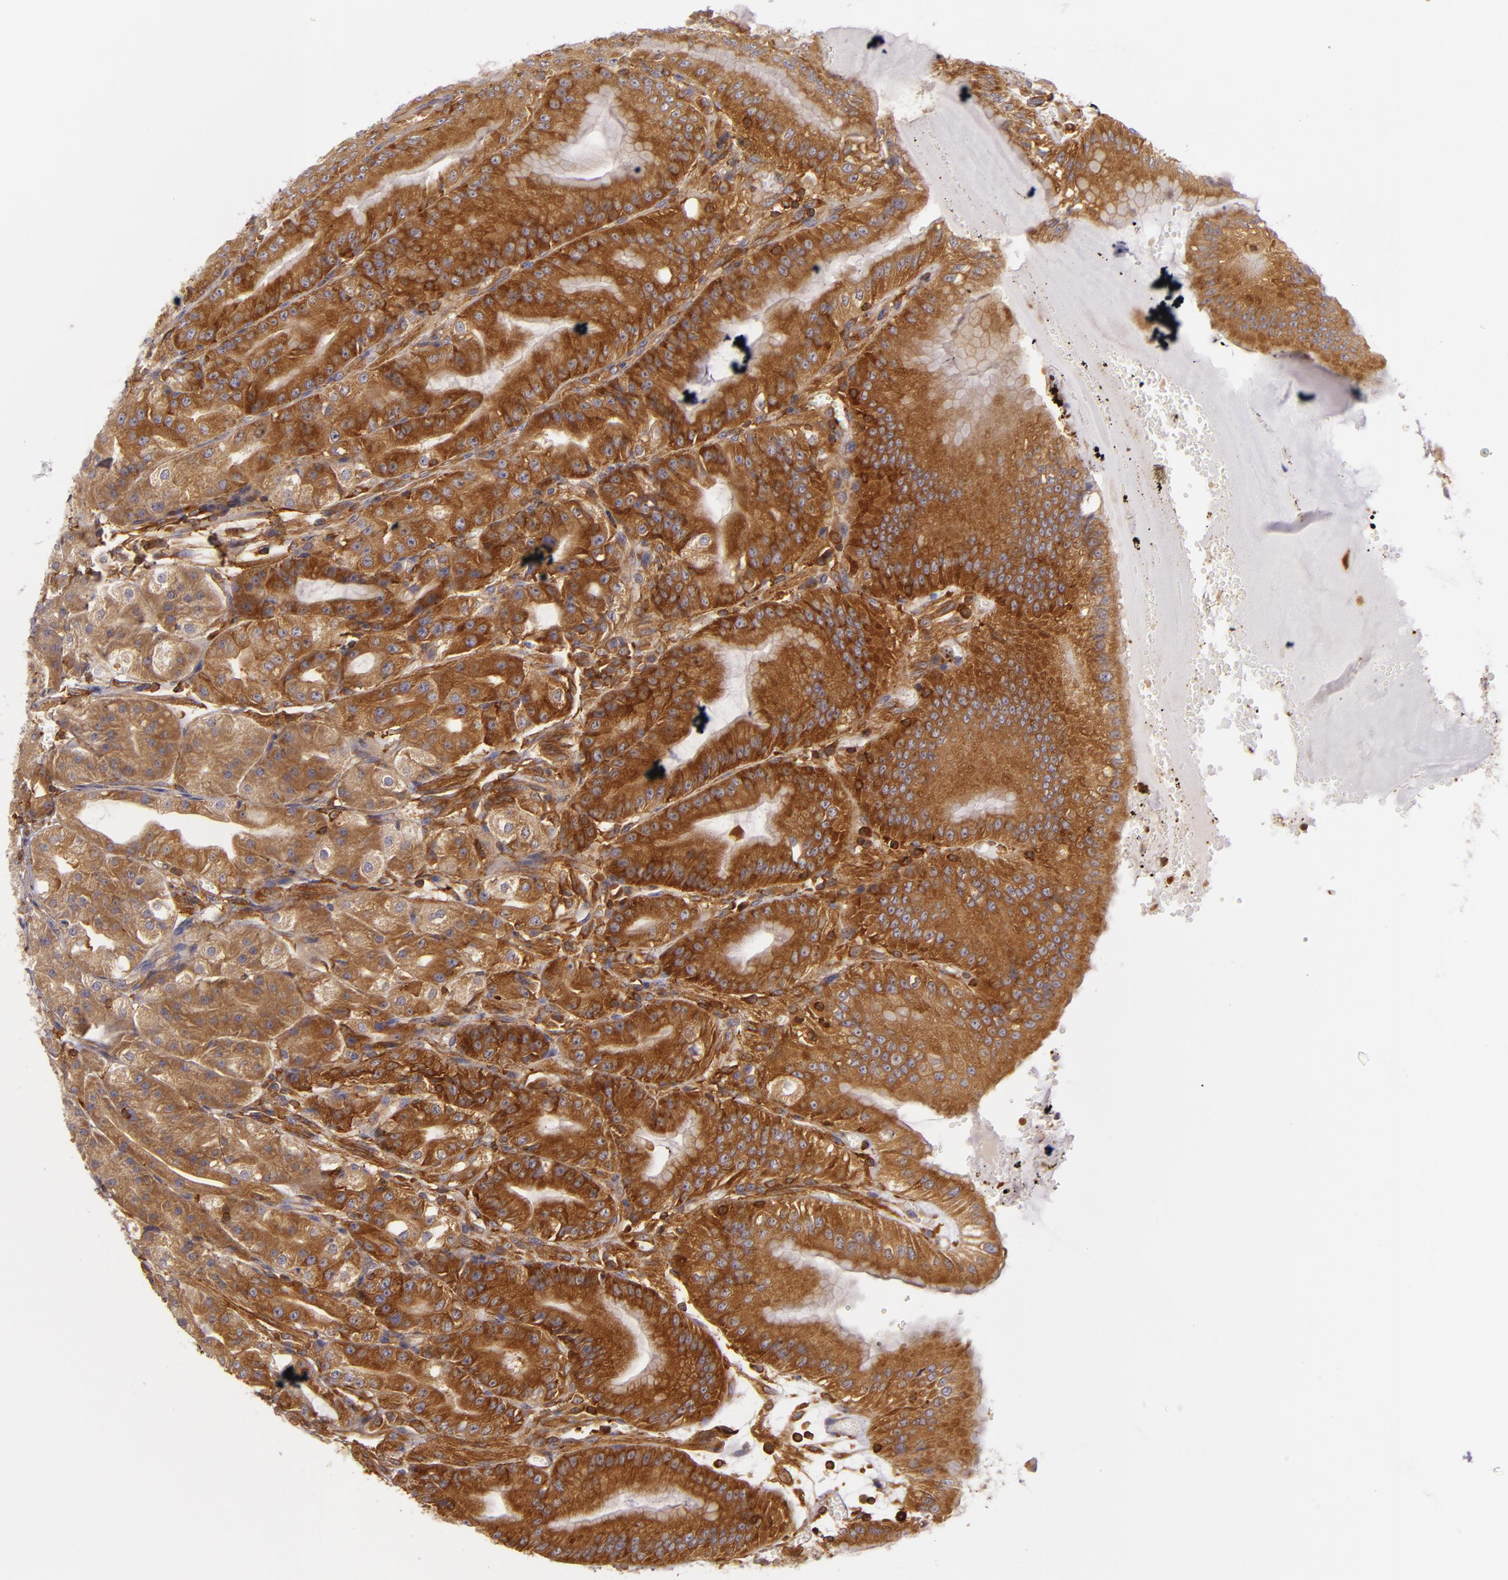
{"staining": {"intensity": "strong", "quantity": ">75%", "location": "cytoplasmic/membranous"}, "tissue": "stomach", "cell_type": "Glandular cells", "image_type": "normal", "snomed": [{"axis": "morphology", "description": "Normal tissue, NOS"}, {"axis": "topography", "description": "Stomach, lower"}], "caption": "A brown stain shows strong cytoplasmic/membranous positivity of a protein in glandular cells of benign stomach. Nuclei are stained in blue.", "gene": "TLN1", "patient": {"sex": "male", "age": 71}}